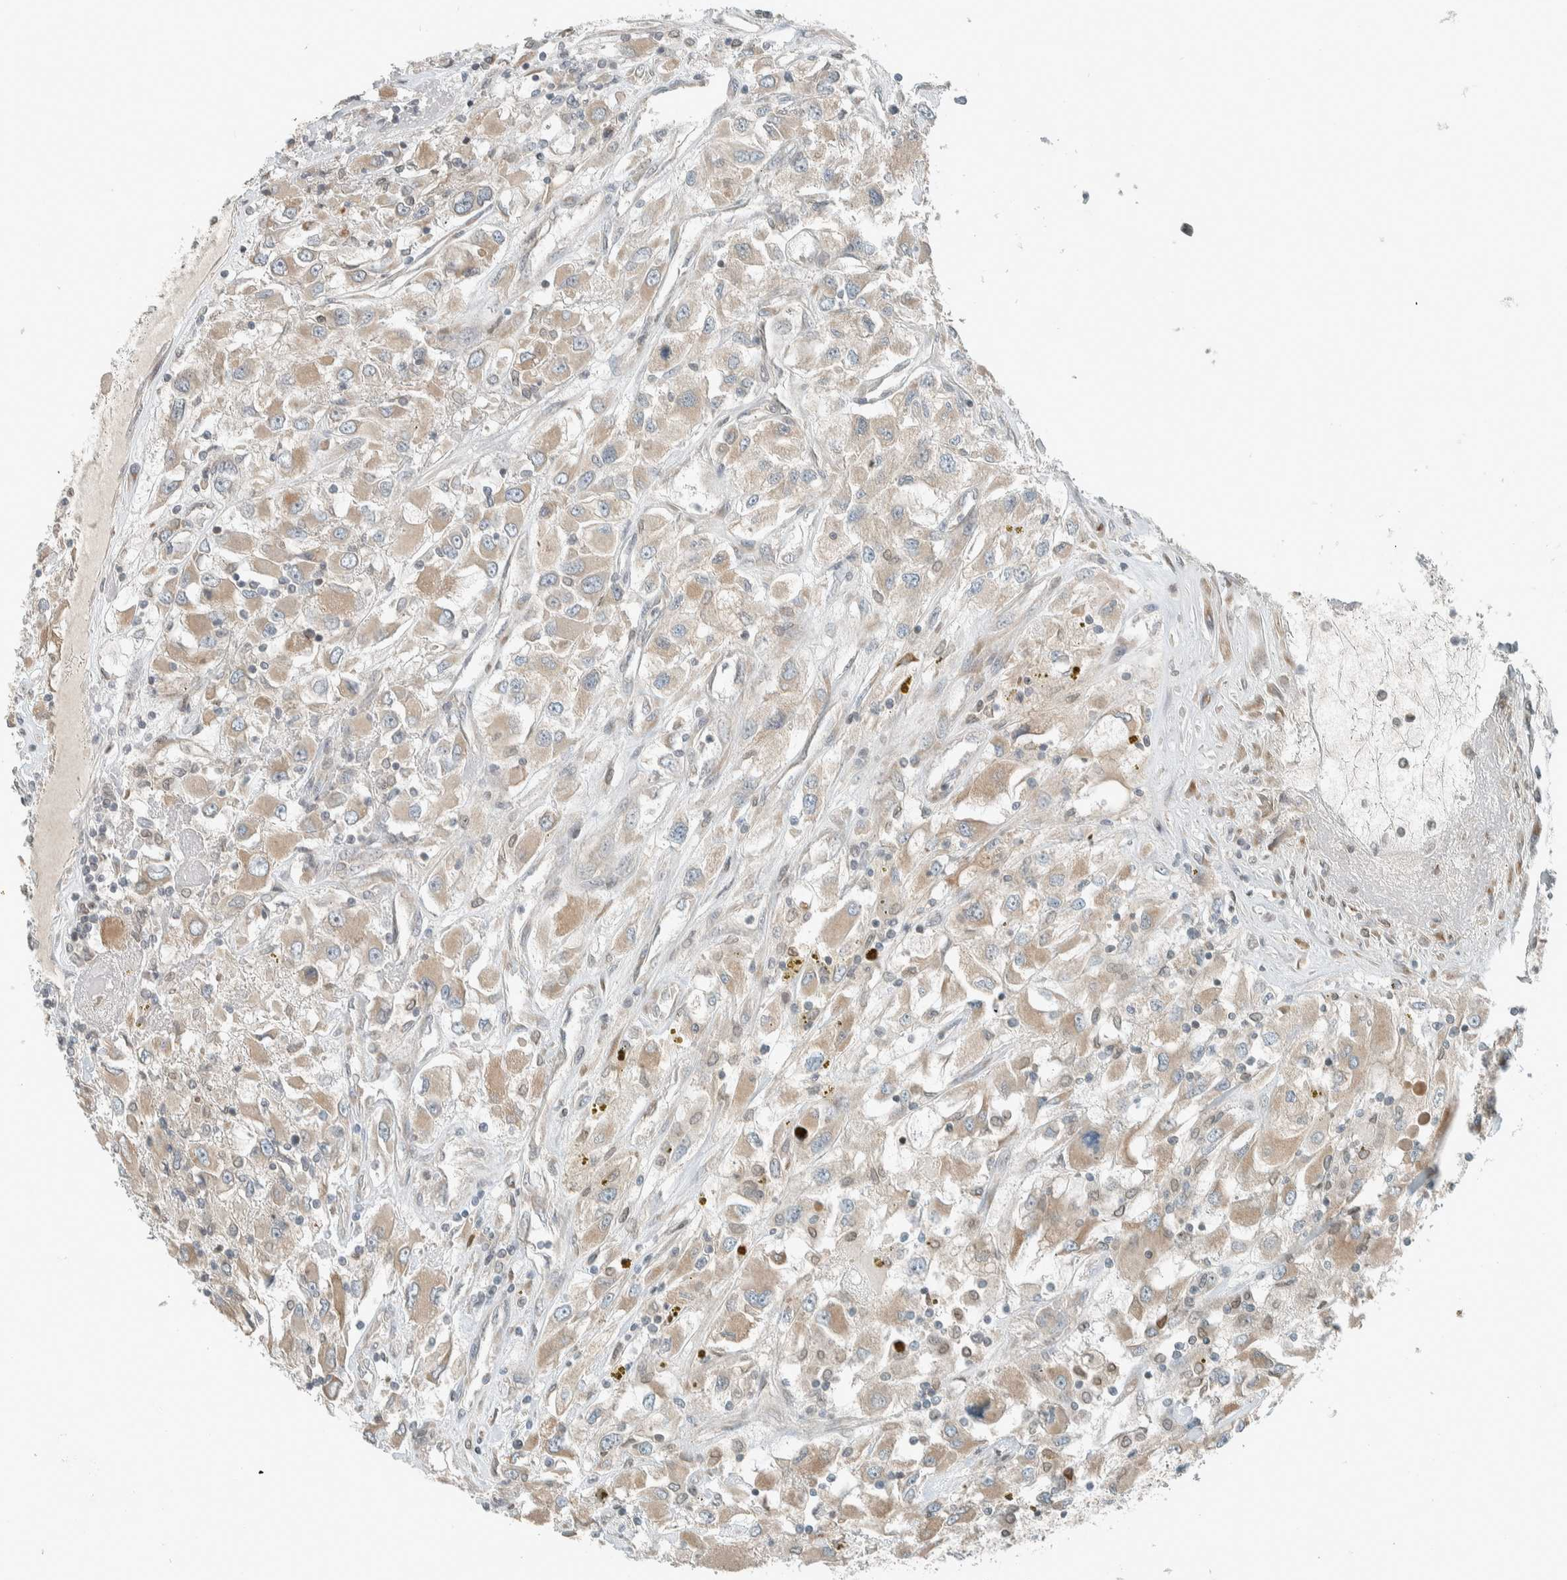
{"staining": {"intensity": "weak", "quantity": ">75%", "location": "cytoplasmic/membranous"}, "tissue": "renal cancer", "cell_type": "Tumor cells", "image_type": "cancer", "snomed": [{"axis": "morphology", "description": "Adenocarcinoma, NOS"}, {"axis": "topography", "description": "Kidney"}], "caption": "About >75% of tumor cells in human renal cancer demonstrate weak cytoplasmic/membranous protein staining as visualized by brown immunohistochemical staining.", "gene": "SEL1L", "patient": {"sex": "female", "age": 52}}